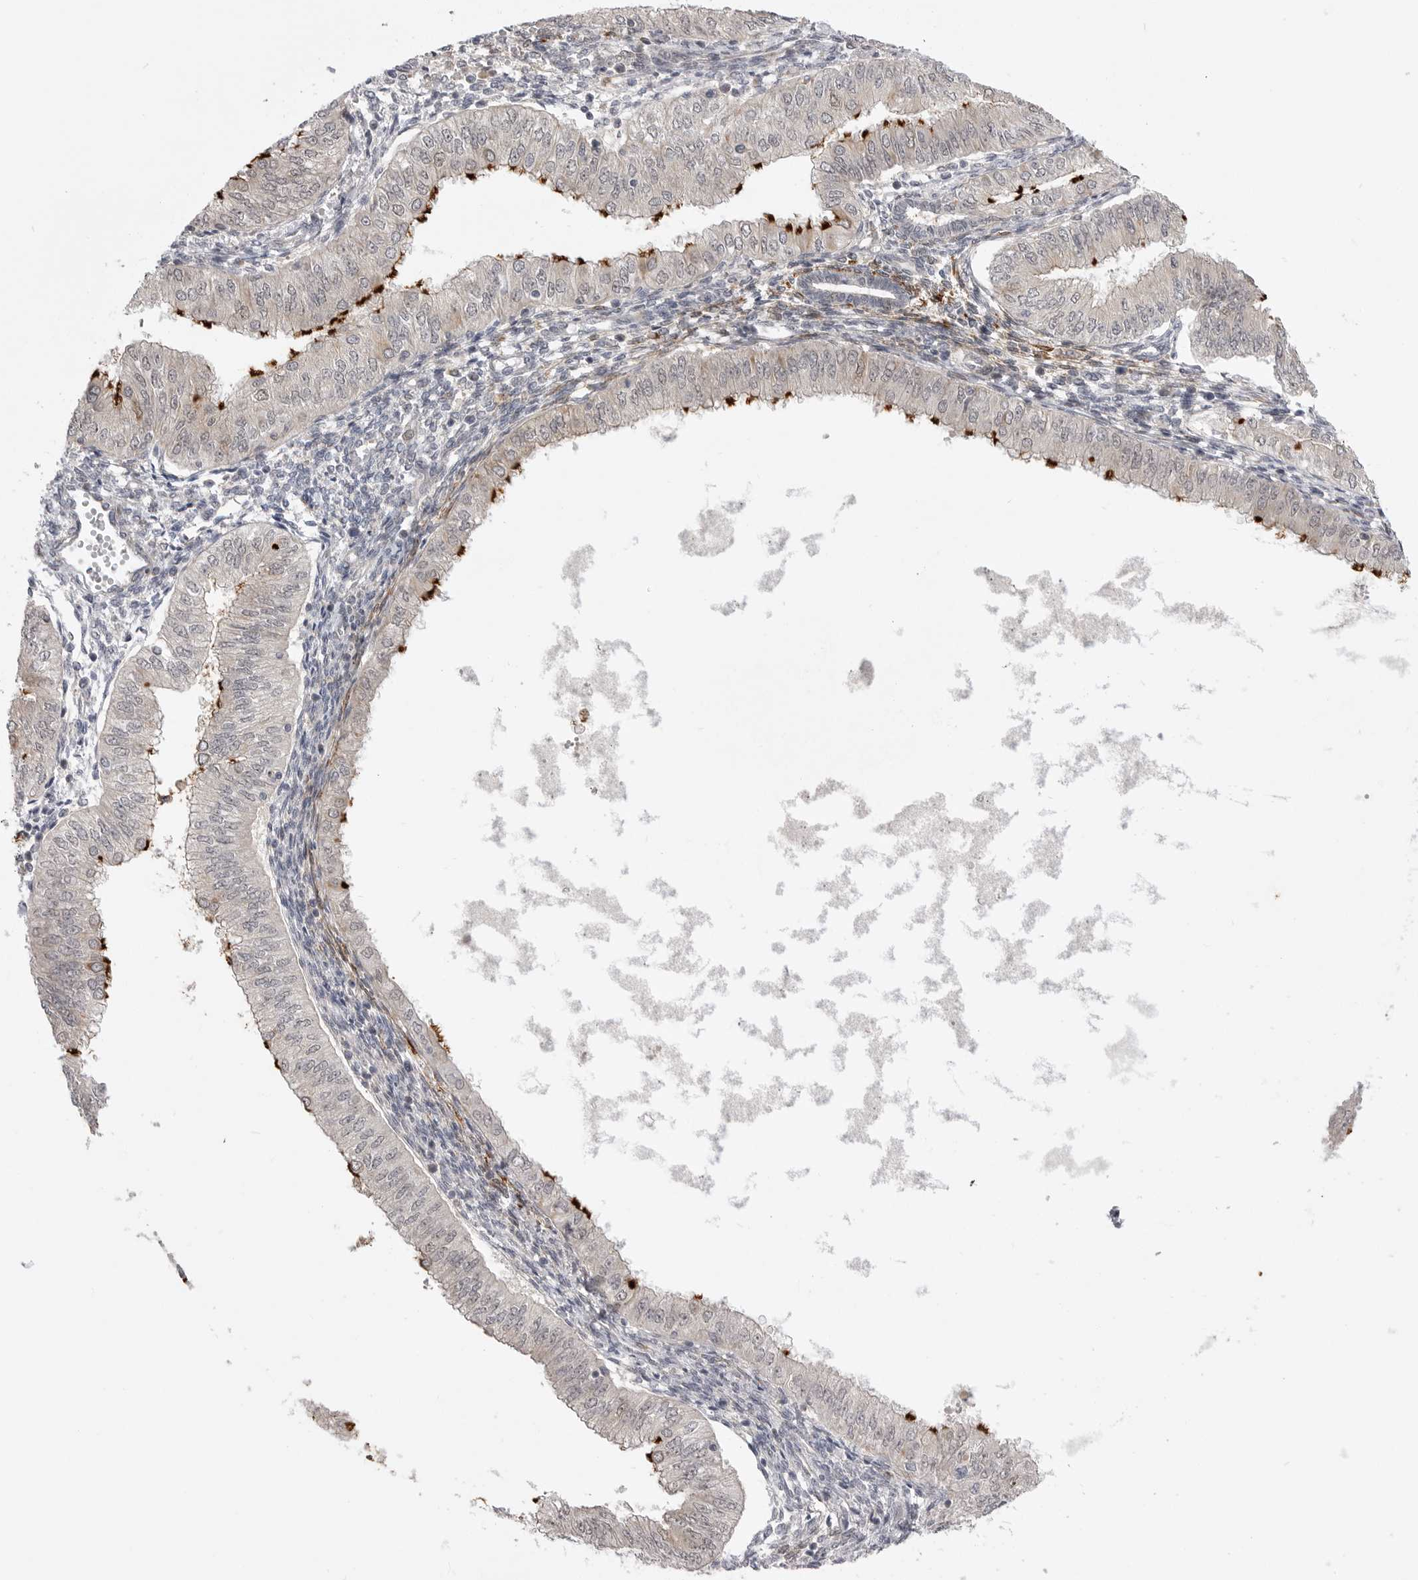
{"staining": {"intensity": "strong", "quantity": "<25%", "location": "cytoplasmic/membranous"}, "tissue": "endometrial cancer", "cell_type": "Tumor cells", "image_type": "cancer", "snomed": [{"axis": "morphology", "description": "Normal tissue, NOS"}, {"axis": "morphology", "description": "Adenocarcinoma, NOS"}, {"axis": "topography", "description": "Endometrium"}], "caption": "About <25% of tumor cells in adenocarcinoma (endometrial) reveal strong cytoplasmic/membranous protein staining as visualized by brown immunohistochemical staining.", "gene": "GGT6", "patient": {"sex": "female", "age": 53}}